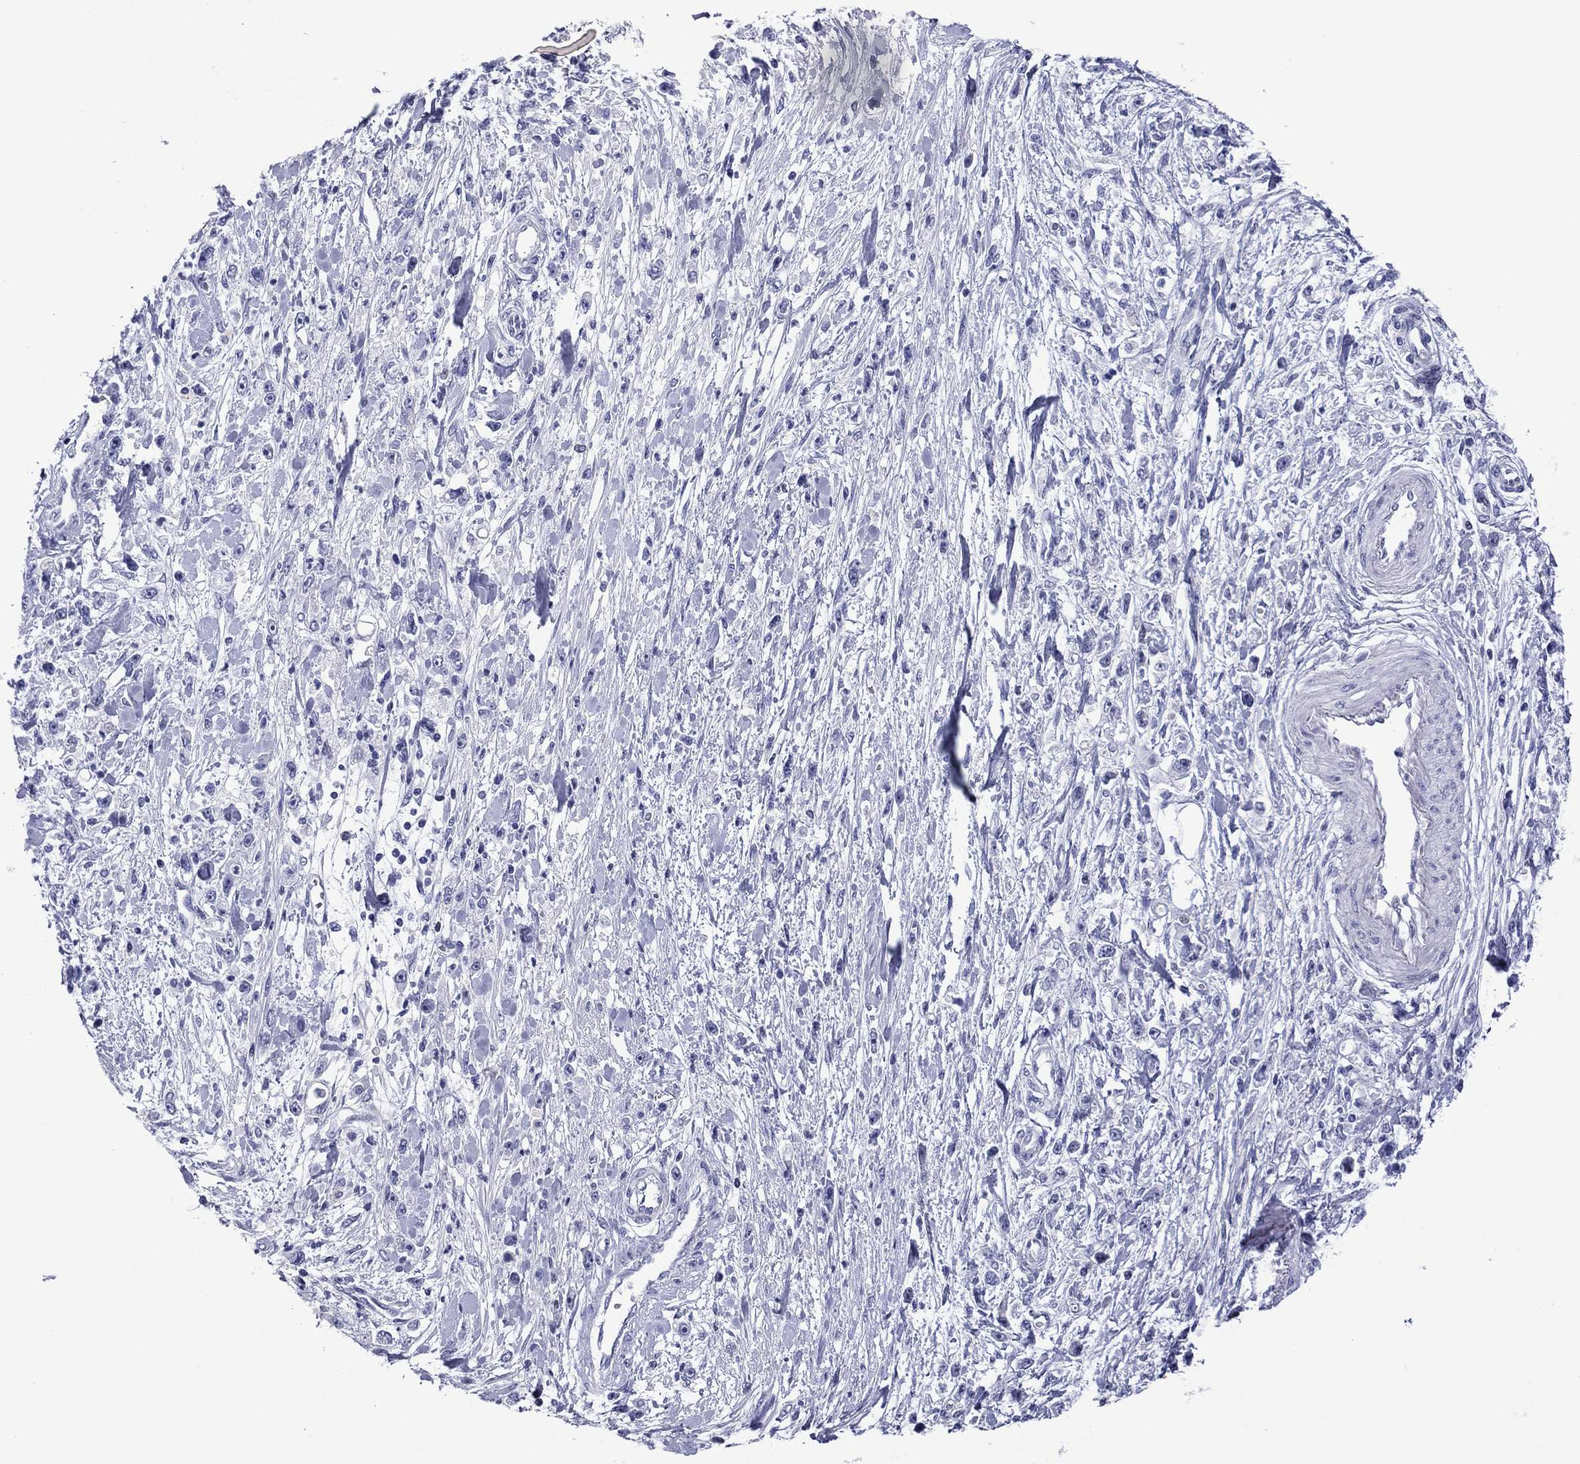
{"staining": {"intensity": "negative", "quantity": "none", "location": "none"}, "tissue": "stomach cancer", "cell_type": "Tumor cells", "image_type": "cancer", "snomed": [{"axis": "morphology", "description": "Adenocarcinoma, NOS"}, {"axis": "topography", "description": "Stomach"}], "caption": "The image exhibits no staining of tumor cells in stomach adenocarcinoma.", "gene": "PIWIL1", "patient": {"sex": "female", "age": 59}}